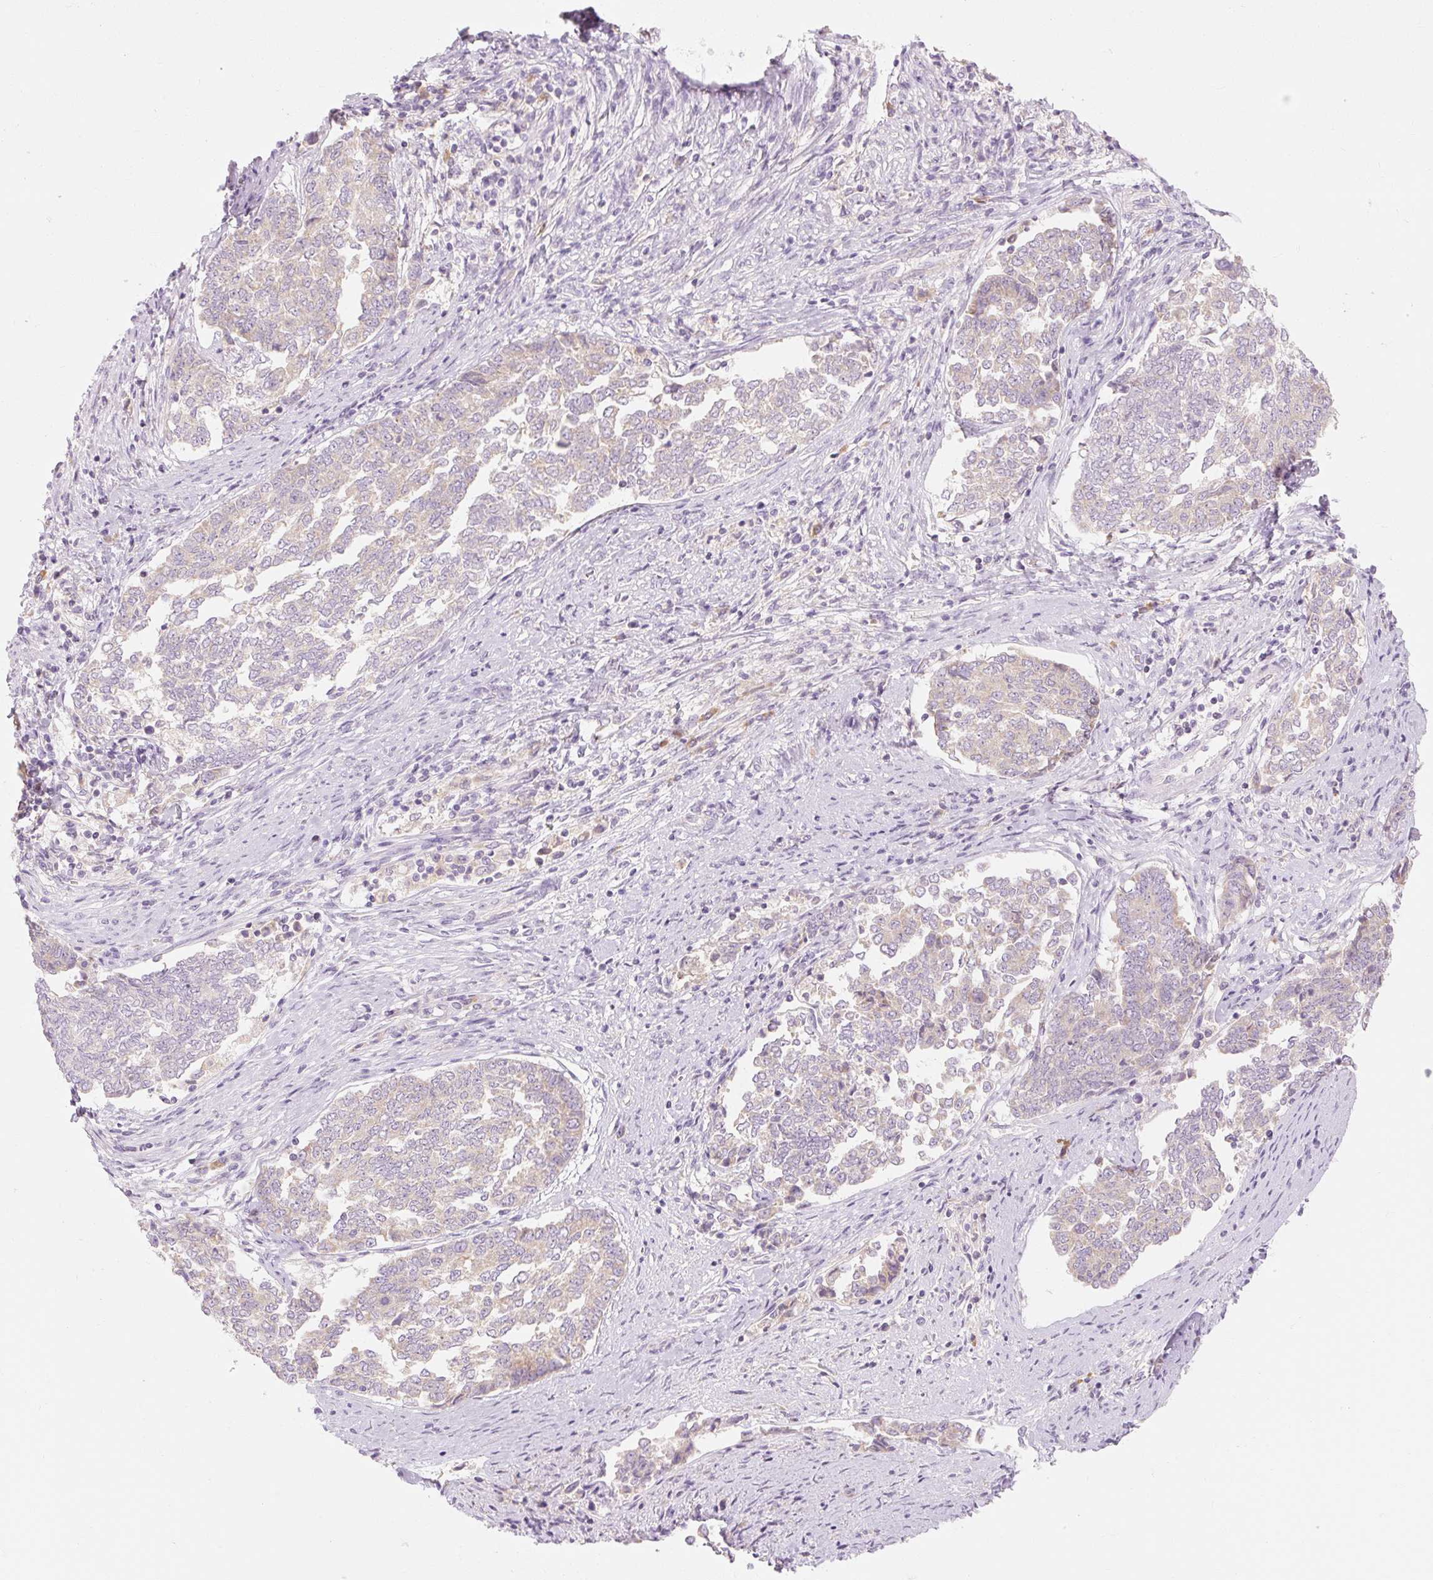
{"staining": {"intensity": "weak", "quantity": "25%-75%", "location": "cytoplasmic/membranous"}, "tissue": "endometrial cancer", "cell_type": "Tumor cells", "image_type": "cancer", "snomed": [{"axis": "morphology", "description": "Adenocarcinoma, NOS"}, {"axis": "topography", "description": "Endometrium"}], "caption": "Human endometrial adenocarcinoma stained with a brown dye displays weak cytoplasmic/membranous positive positivity in approximately 25%-75% of tumor cells.", "gene": "MYO1D", "patient": {"sex": "female", "age": 80}}